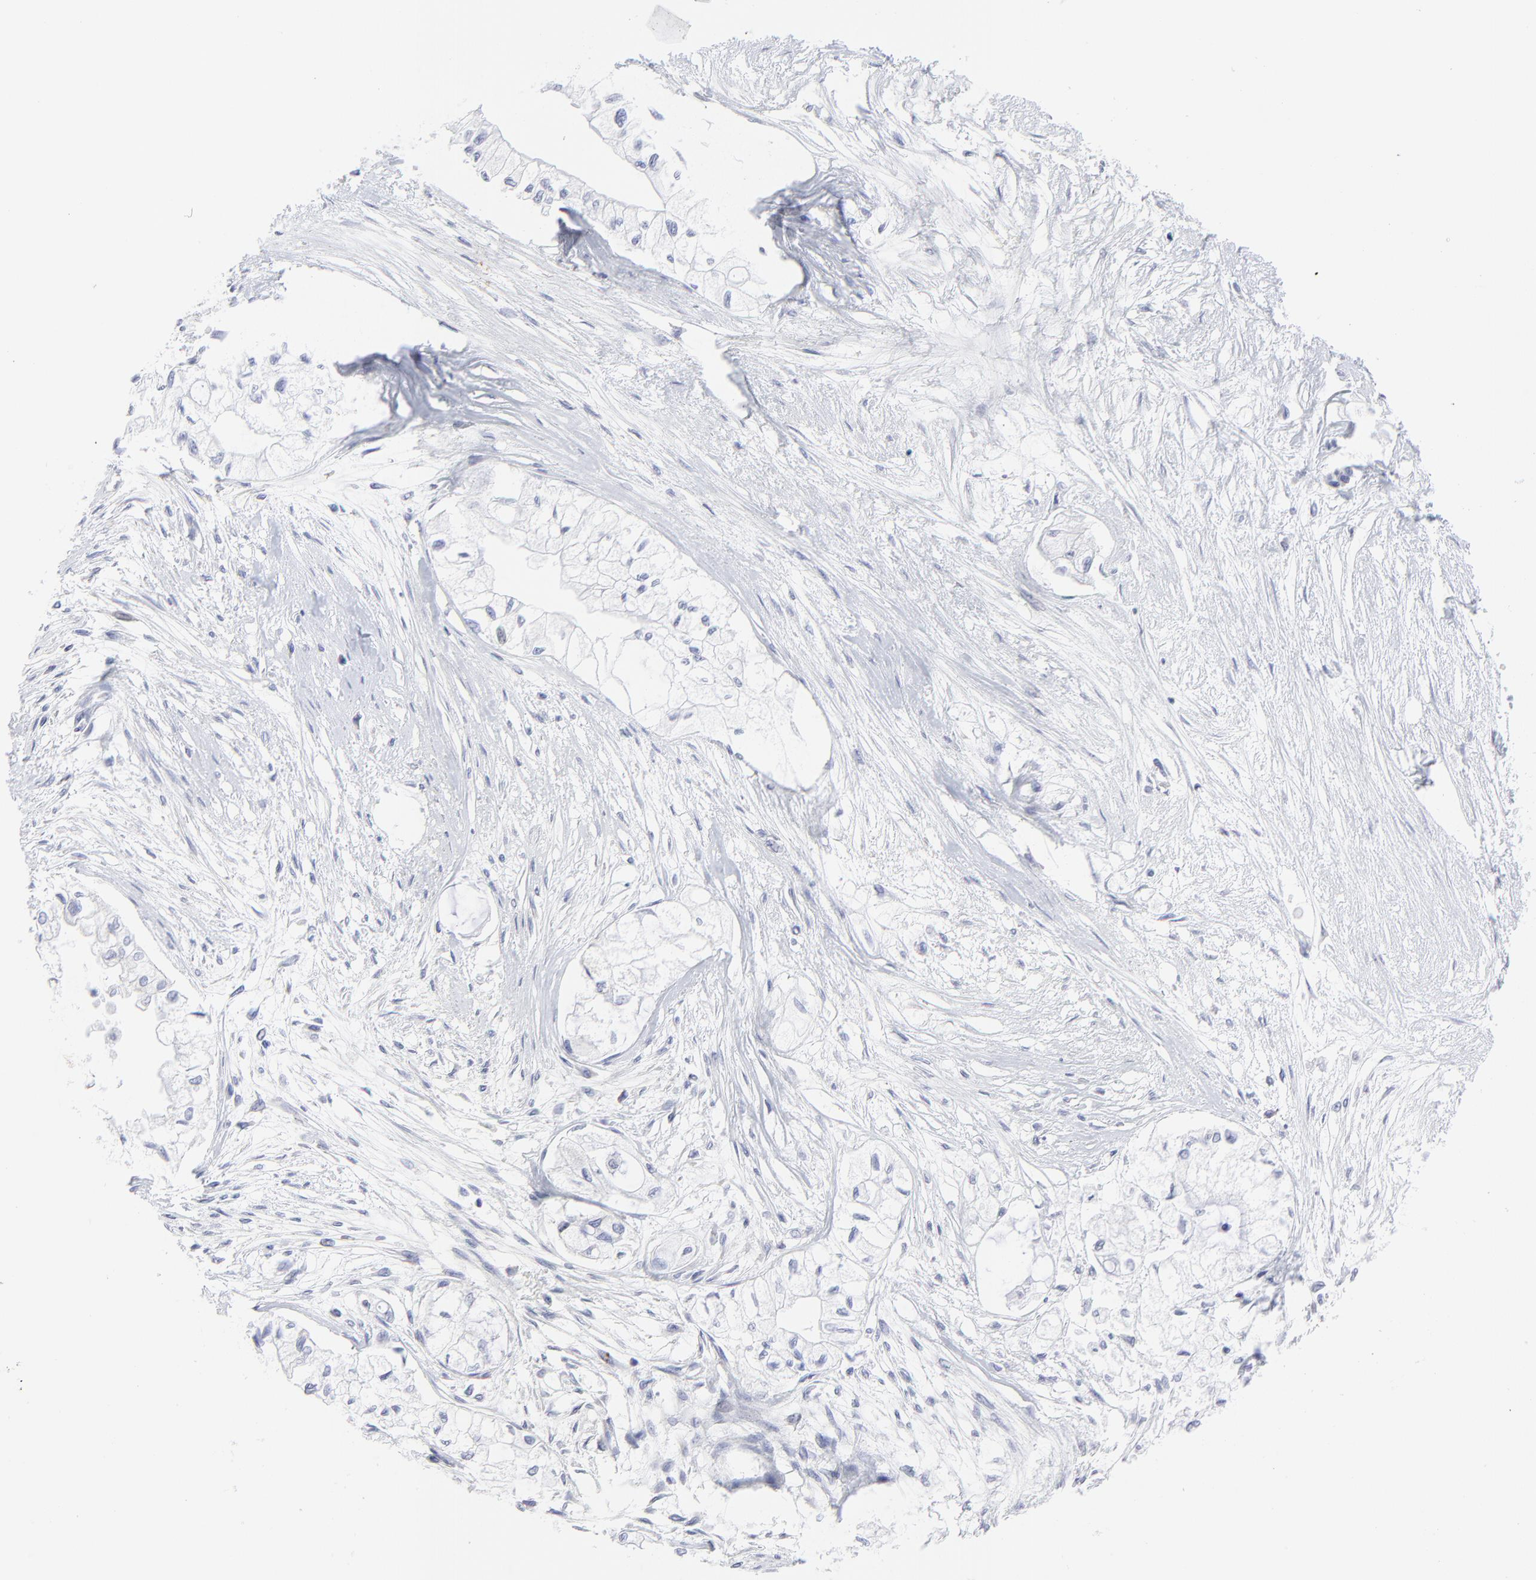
{"staining": {"intensity": "negative", "quantity": "none", "location": "none"}, "tissue": "pancreatic cancer", "cell_type": "Tumor cells", "image_type": "cancer", "snomed": [{"axis": "morphology", "description": "Adenocarcinoma, NOS"}, {"axis": "topography", "description": "Pancreas"}], "caption": "This is a image of immunohistochemistry (IHC) staining of pancreatic cancer (adenocarcinoma), which shows no expression in tumor cells.", "gene": "NCAPH", "patient": {"sex": "male", "age": 79}}